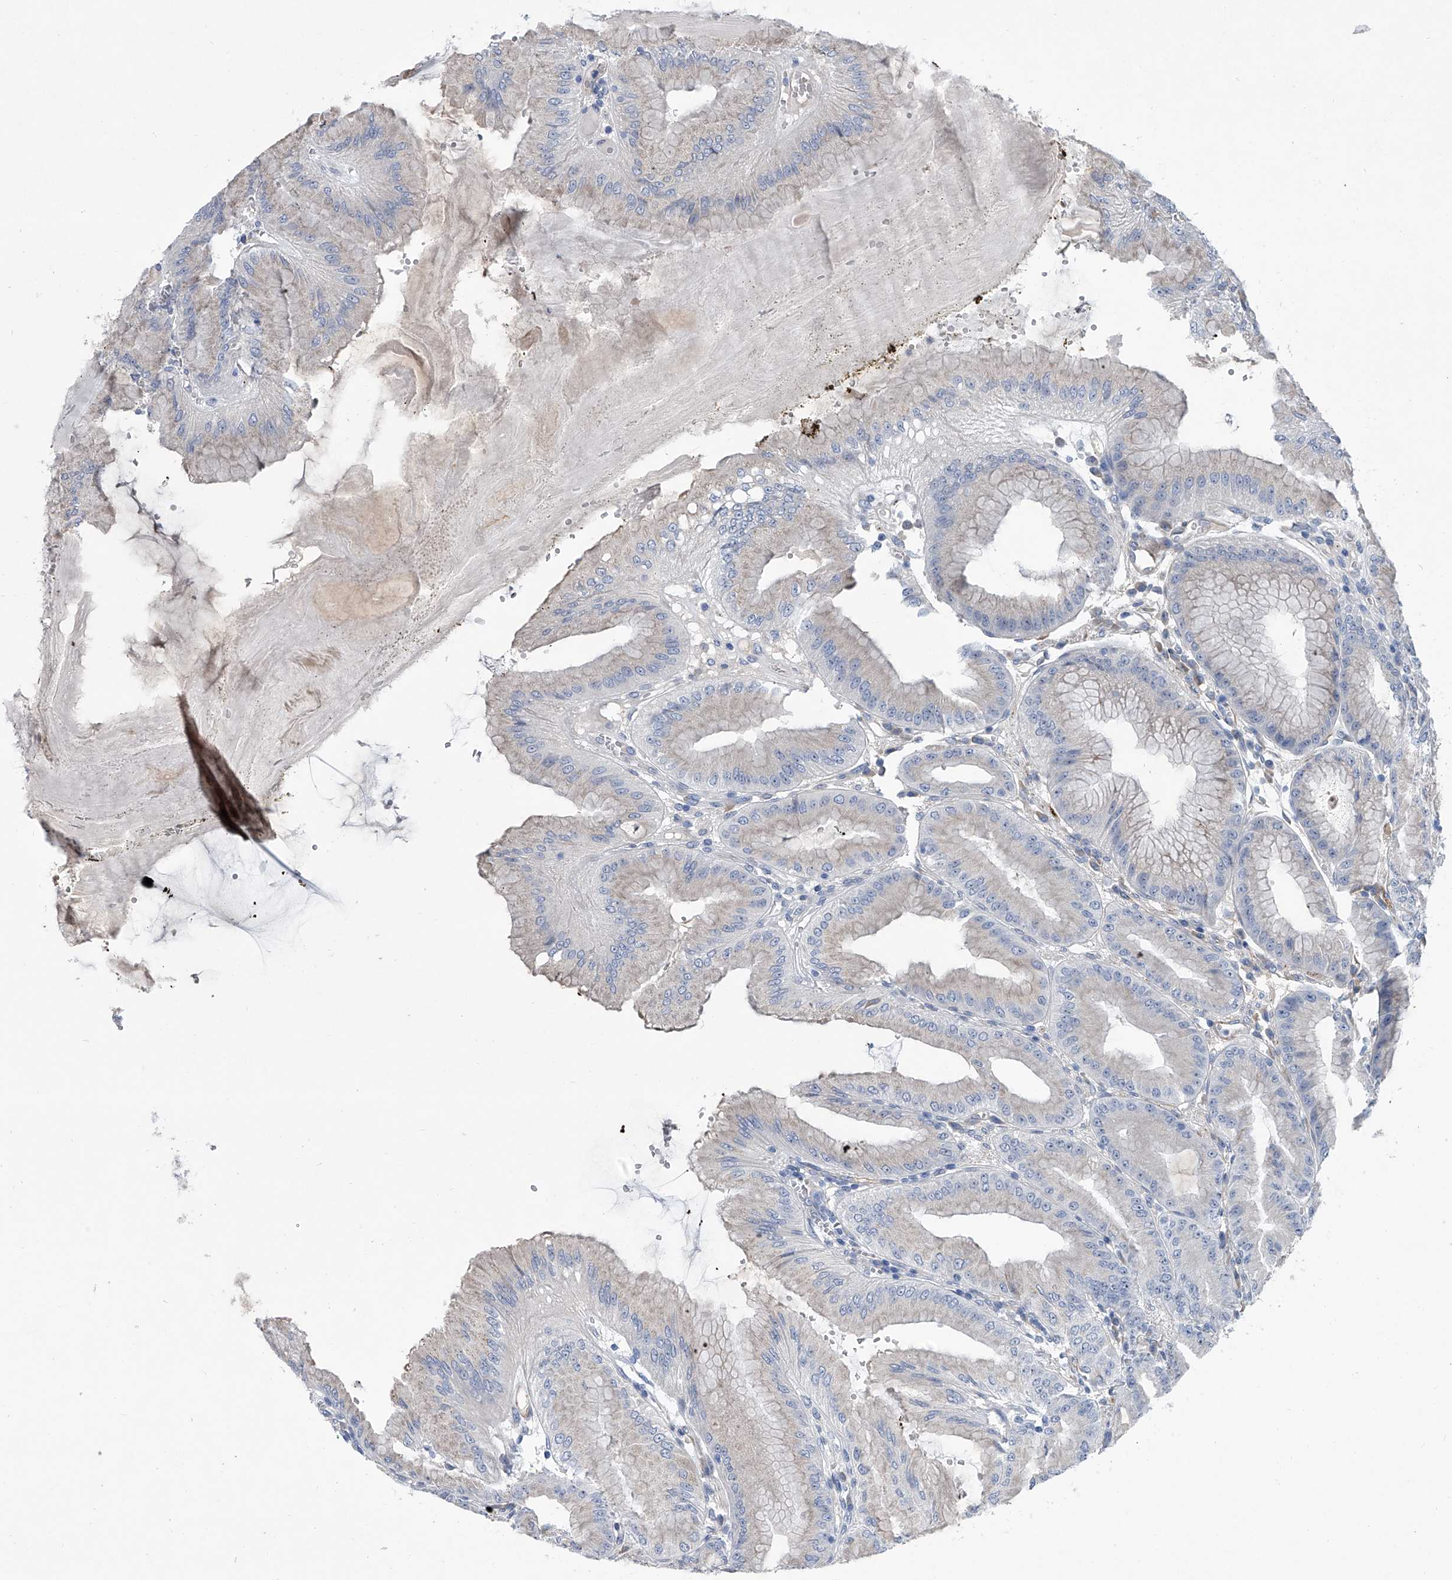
{"staining": {"intensity": "weak", "quantity": "<25%", "location": "cytoplasmic/membranous"}, "tissue": "stomach", "cell_type": "Glandular cells", "image_type": "normal", "snomed": [{"axis": "morphology", "description": "Normal tissue, NOS"}, {"axis": "topography", "description": "Stomach, lower"}], "caption": "Glandular cells show no significant positivity in normal stomach. (DAB (3,3'-diaminobenzidine) IHC visualized using brightfield microscopy, high magnification).", "gene": "ALG14", "patient": {"sex": "male", "age": 71}}